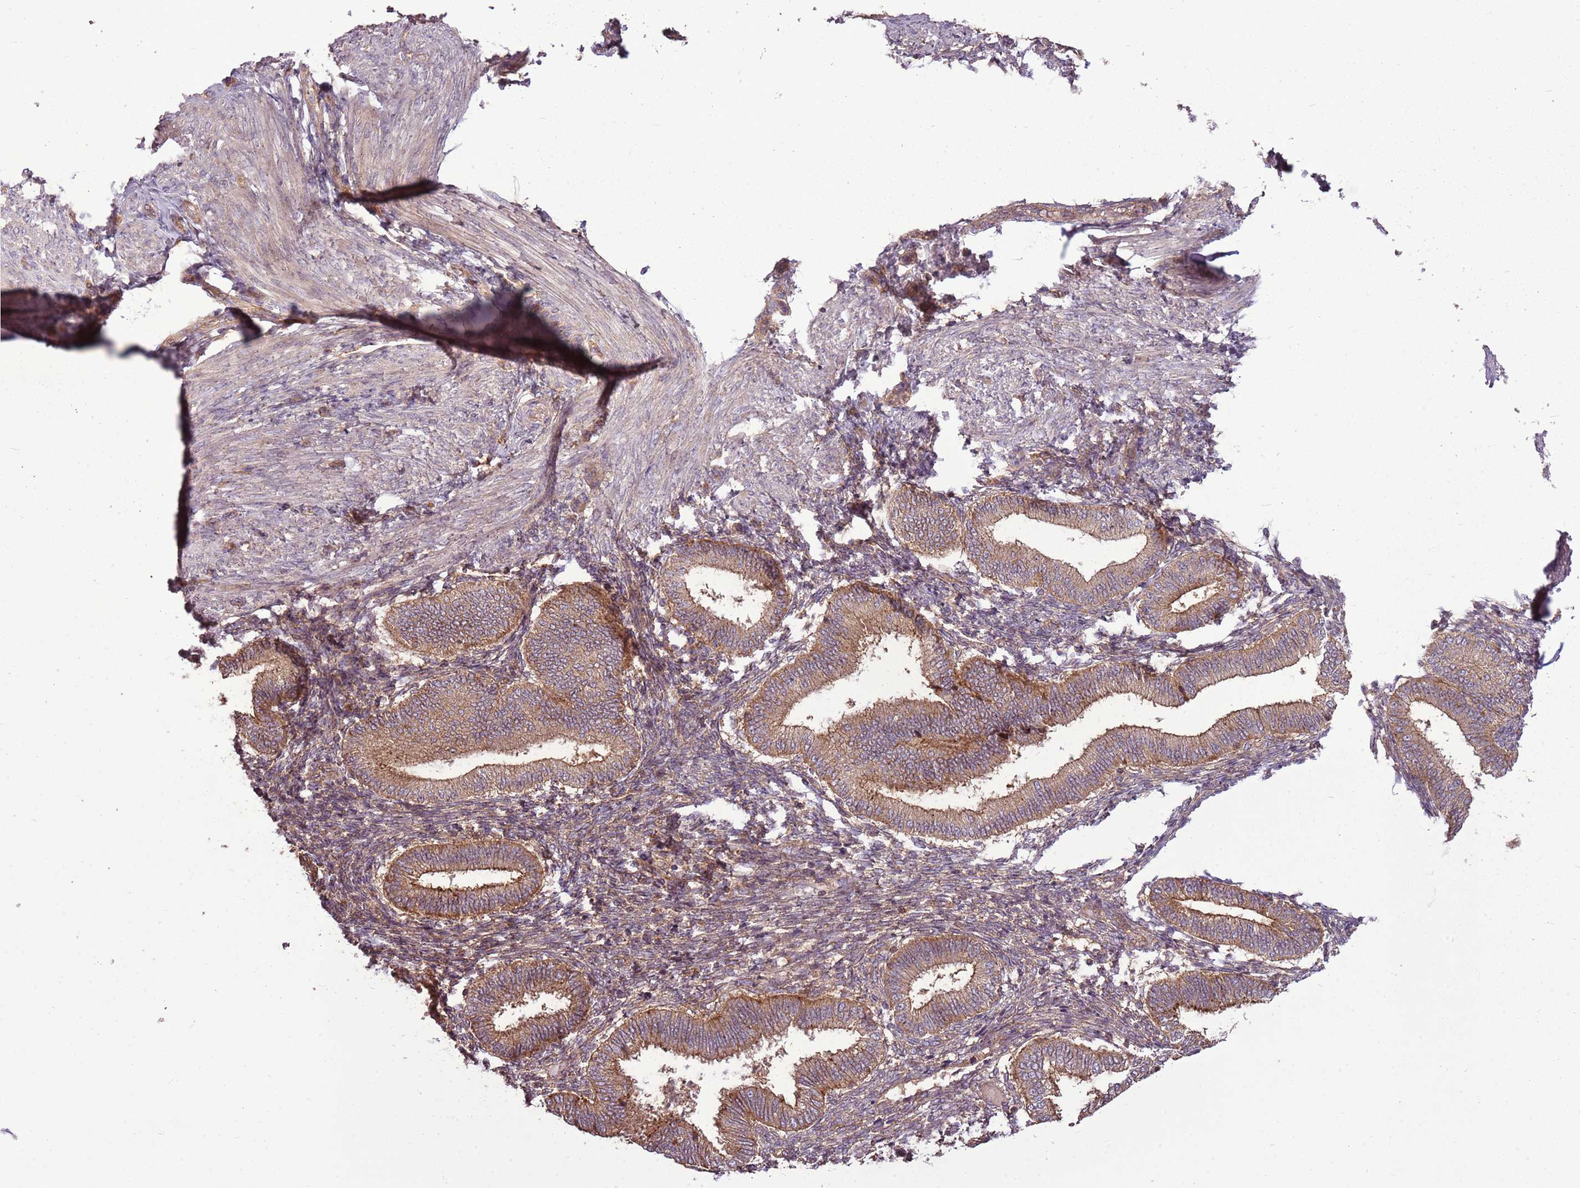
{"staining": {"intensity": "weak", "quantity": "25%-75%", "location": "cytoplasmic/membranous"}, "tissue": "endometrium", "cell_type": "Cells in endometrial stroma", "image_type": "normal", "snomed": [{"axis": "morphology", "description": "Normal tissue, NOS"}, {"axis": "topography", "description": "Endometrium"}], "caption": "Cells in endometrial stroma display low levels of weak cytoplasmic/membranous expression in about 25%-75% of cells in unremarkable human endometrium. (DAB (3,3'-diaminobenzidine) IHC with brightfield microscopy, high magnification).", "gene": "ANKRD24", "patient": {"sex": "female", "age": 39}}